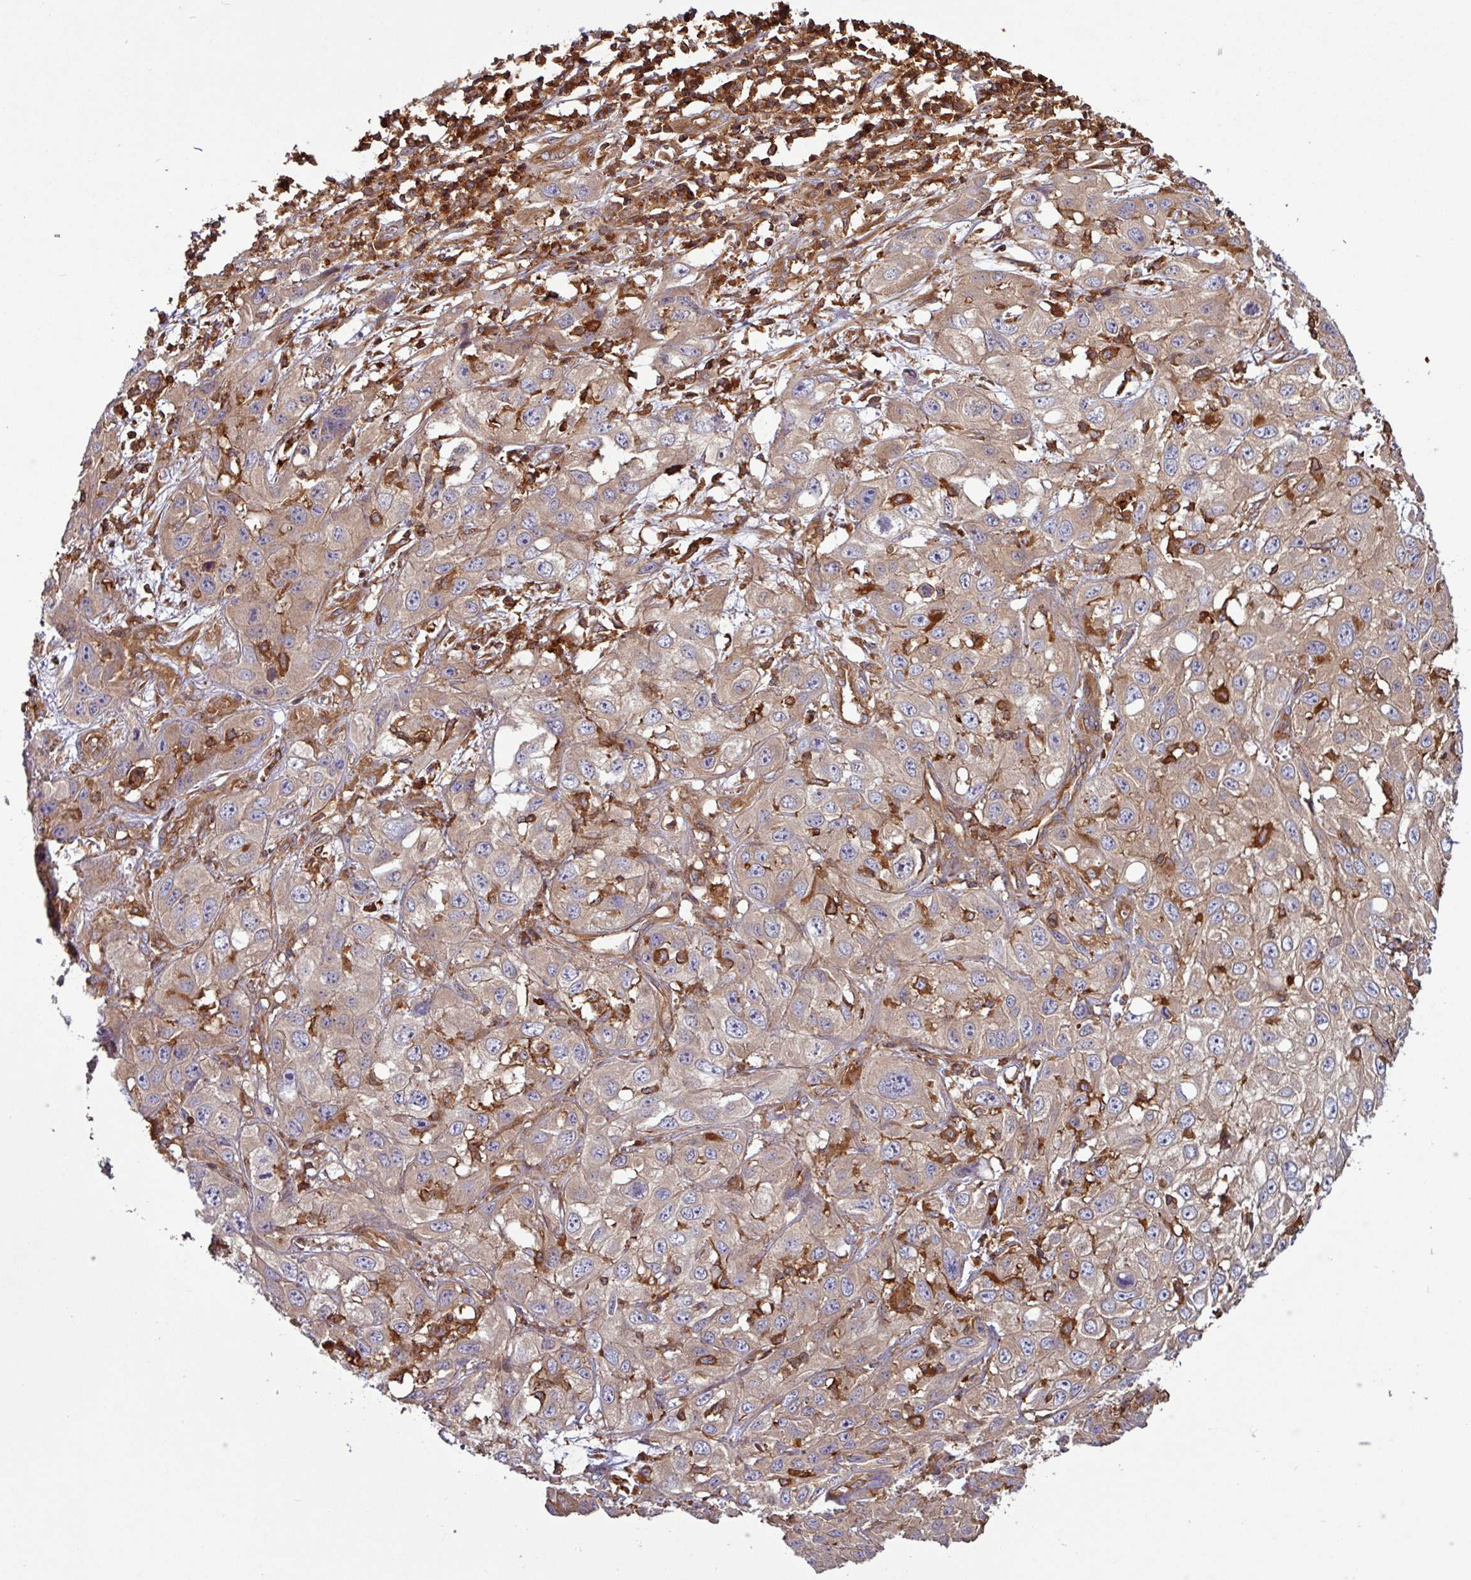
{"staining": {"intensity": "weak", "quantity": "25%-75%", "location": "cytoplasmic/membranous"}, "tissue": "skin cancer", "cell_type": "Tumor cells", "image_type": "cancer", "snomed": [{"axis": "morphology", "description": "Squamous cell carcinoma, NOS"}, {"axis": "topography", "description": "Skin"}, {"axis": "topography", "description": "Vulva"}], "caption": "Weak cytoplasmic/membranous expression for a protein is seen in approximately 25%-75% of tumor cells of skin cancer (squamous cell carcinoma) using immunohistochemistry (IHC).", "gene": "ACTR3", "patient": {"sex": "female", "age": 71}}